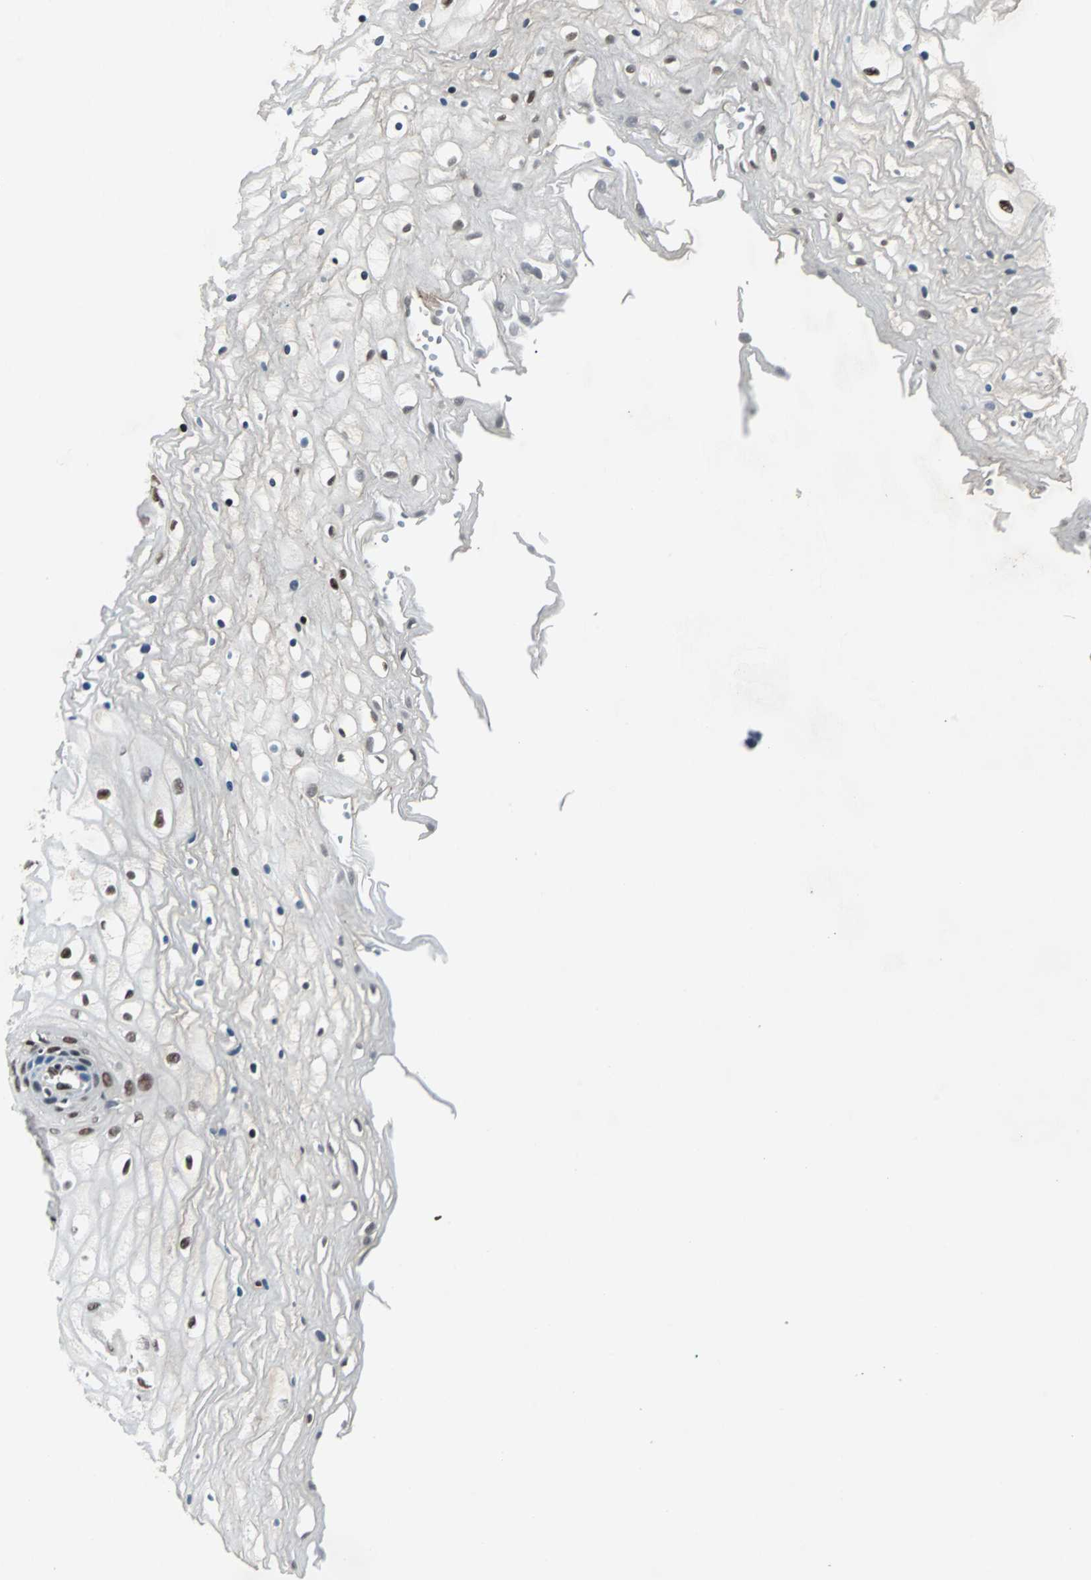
{"staining": {"intensity": "strong", "quantity": "25%-75%", "location": "nuclear"}, "tissue": "vagina", "cell_type": "Squamous epithelial cells", "image_type": "normal", "snomed": [{"axis": "morphology", "description": "Normal tissue, NOS"}, {"axis": "topography", "description": "Vagina"}], "caption": "This micrograph demonstrates IHC staining of unremarkable vagina, with high strong nuclear staining in about 25%-75% of squamous epithelial cells.", "gene": "ACLY", "patient": {"sex": "female", "age": 34}}